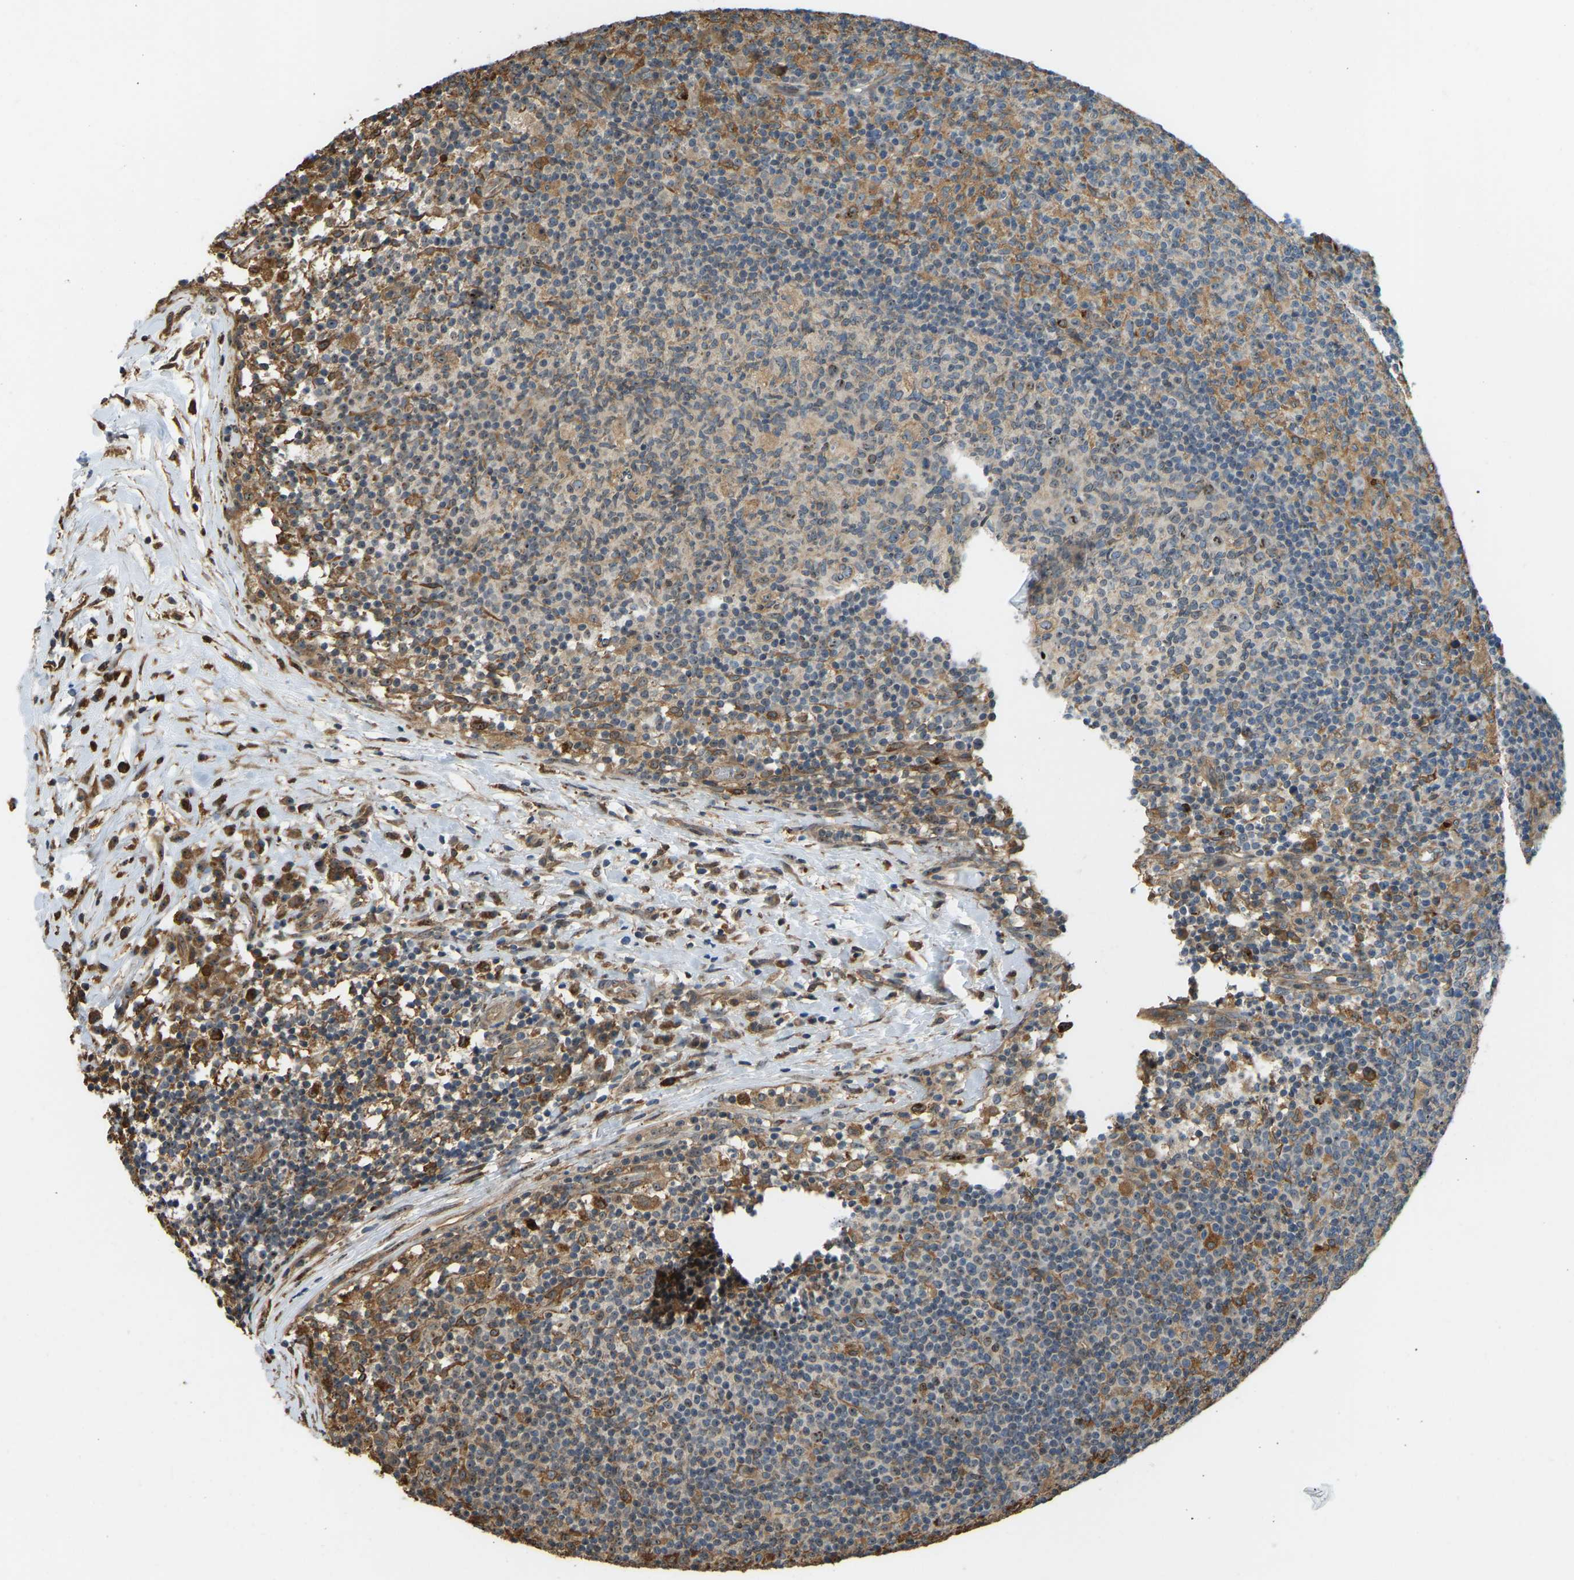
{"staining": {"intensity": "weak", "quantity": "<25%", "location": "cytoplasmic/membranous"}, "tissue": "lymph node", "cell_type": "Germinal center cells", "image_type": "normal", "snomed": [{"axis": "morphology", "description": "Normal tissue, NOS"}, {"axis": "morphology", "description": "Inflammation, NOS"}, {"axis": "topography", "description": "Lymph node"}], "caption": "The immunohistochemistry (IHC) histopathology image has no significant positivity in germinal center cells of lymph node. The staining was performed using DAB (3,3'-diaminobenzidine) to visualize the protein expression in brown, while the nuclei were stained in blue with hematoxylin (Magnification: 20x).", "gene": "OS9", "patient": {"sex": "male", "age": 55}}